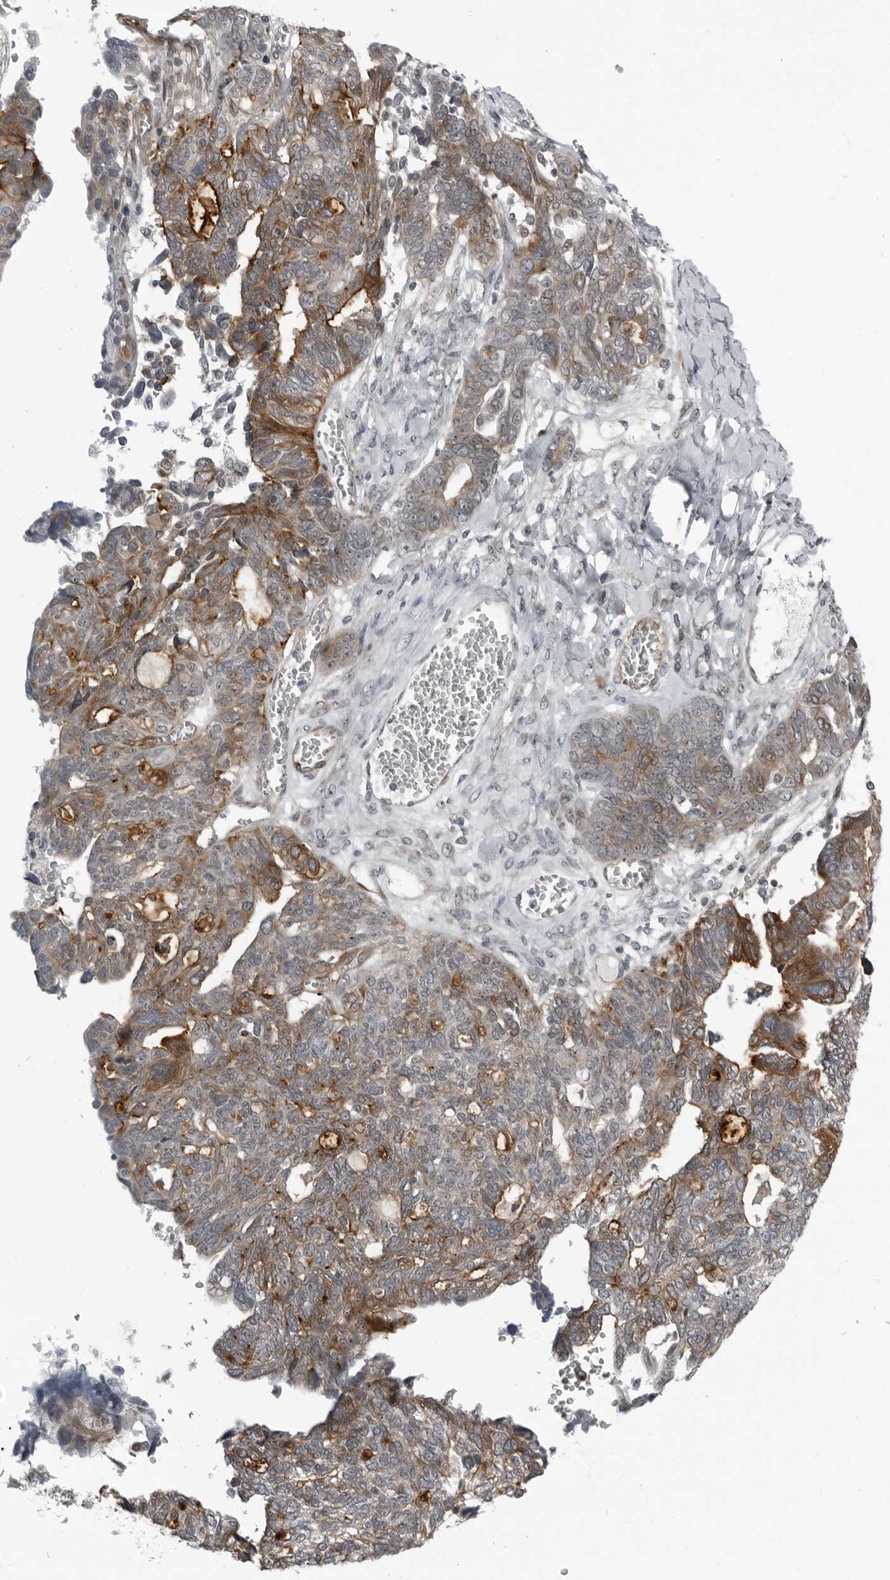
{"staining": {"intensity": "moderate", "quantity": "25%-75%", "location": "cytoplasmic/membranous"}, "tissue": "ovarian cancer", "cell_type": "Tumor cells", "image_type": "cancer", "snomed": [{"axis": "morphology", "description": "Cystadenocarcinoma, serous, NOS"}, {"axis": "topography", "description": "Ovary"}], "caption": "Protein expression analysis of human ovarian cancer reveals moderate cytoplasmic/membranous staining in approximately 25%-75% of tumor cells.", "gene": "FAM102B", "patient": {"sex": "female", "age": 79}}